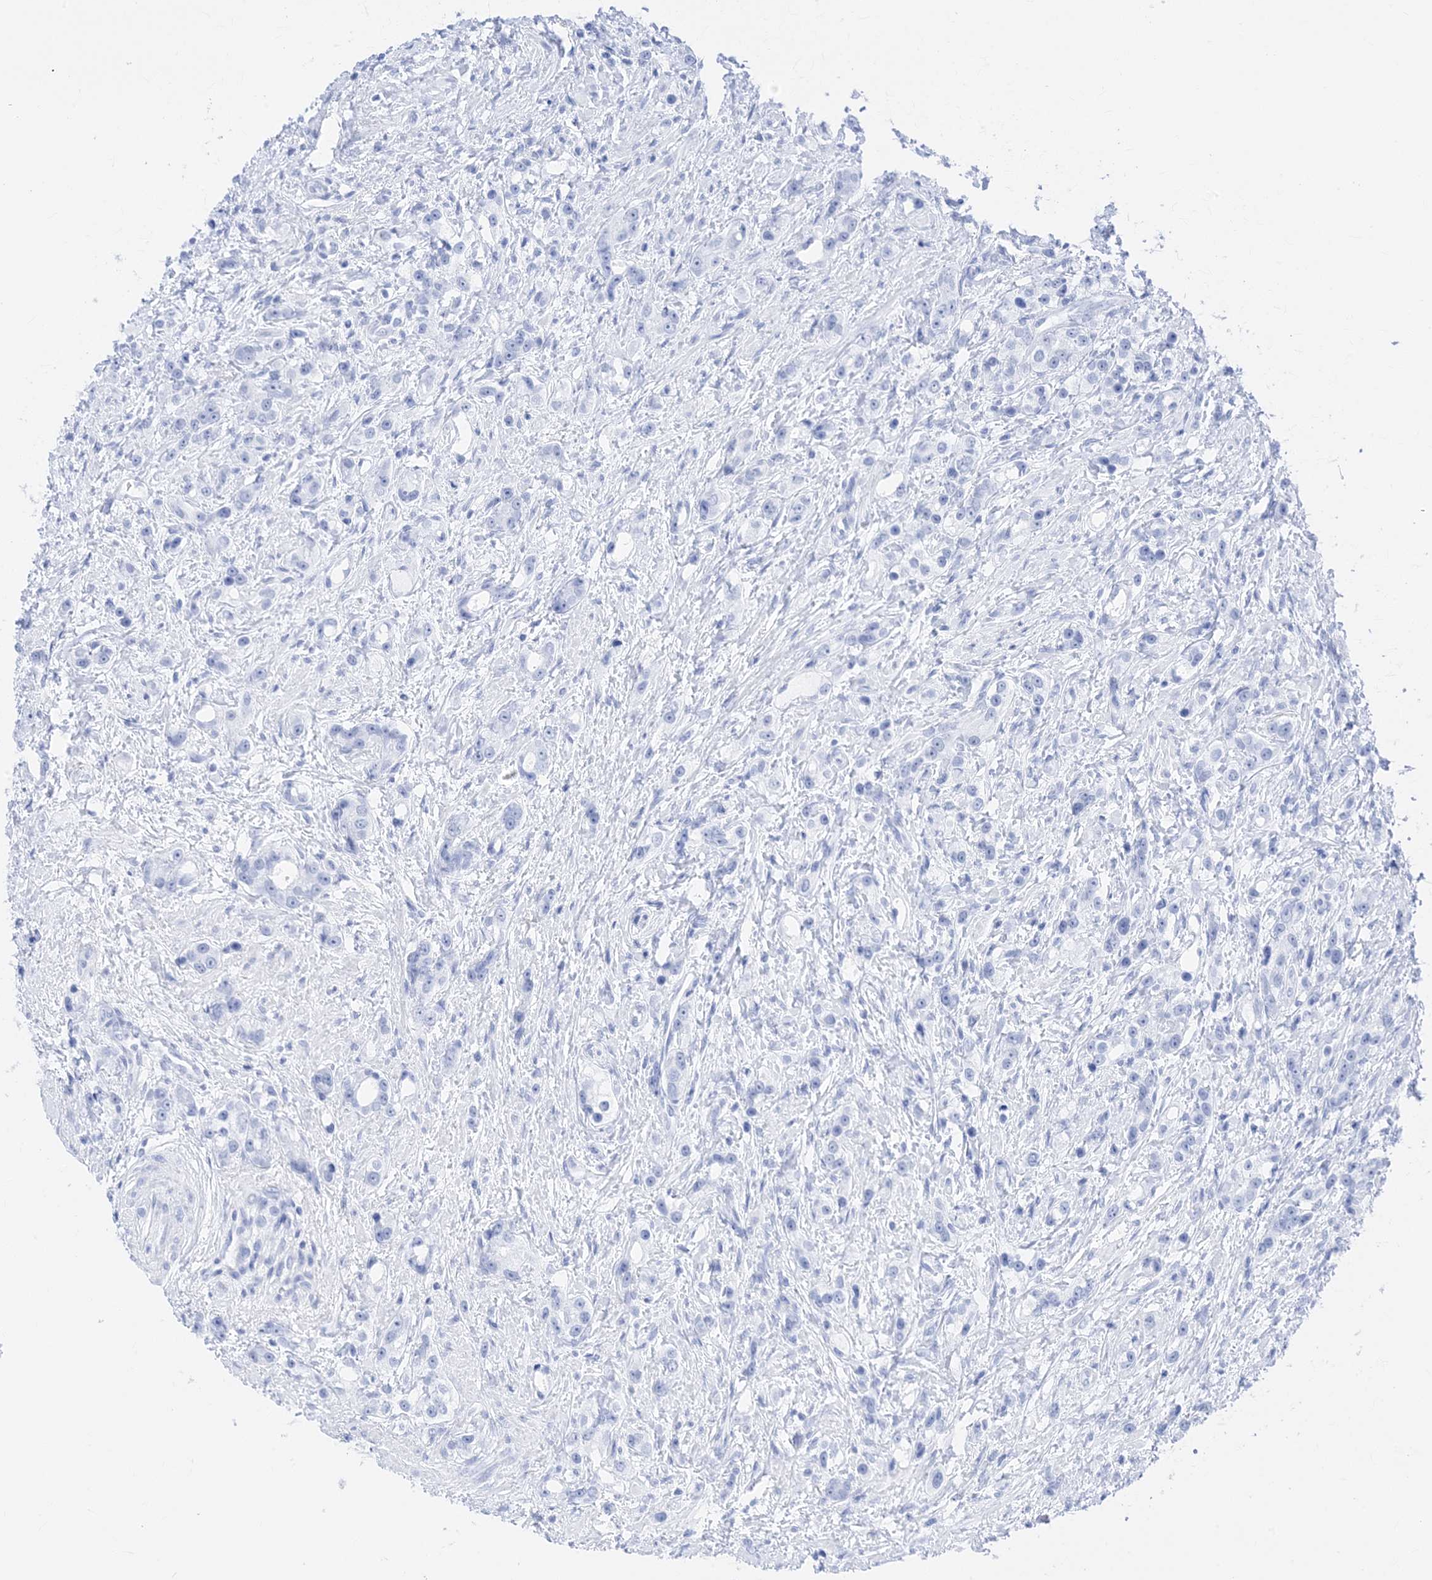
{"staining": {"intensity": "negative", "quantity": "none", "location": "none"}, "tissue": "prostate cancer", "cell_type": "Tumor cells", "image_type": "cancer", "snomed": [{"axis": "morphology", "description": "Adenocarcinoma, High grade"}, {"axis": "topography", "description": "Prostate"}], "caption": "DAB immunohistochemical staining of human prostate cancer (adenocarcinoma (high-grade)) reveals no significant staining in tumor cells.", "gene": "MUC17", "patient": {"sex": "male", "age": 63}}